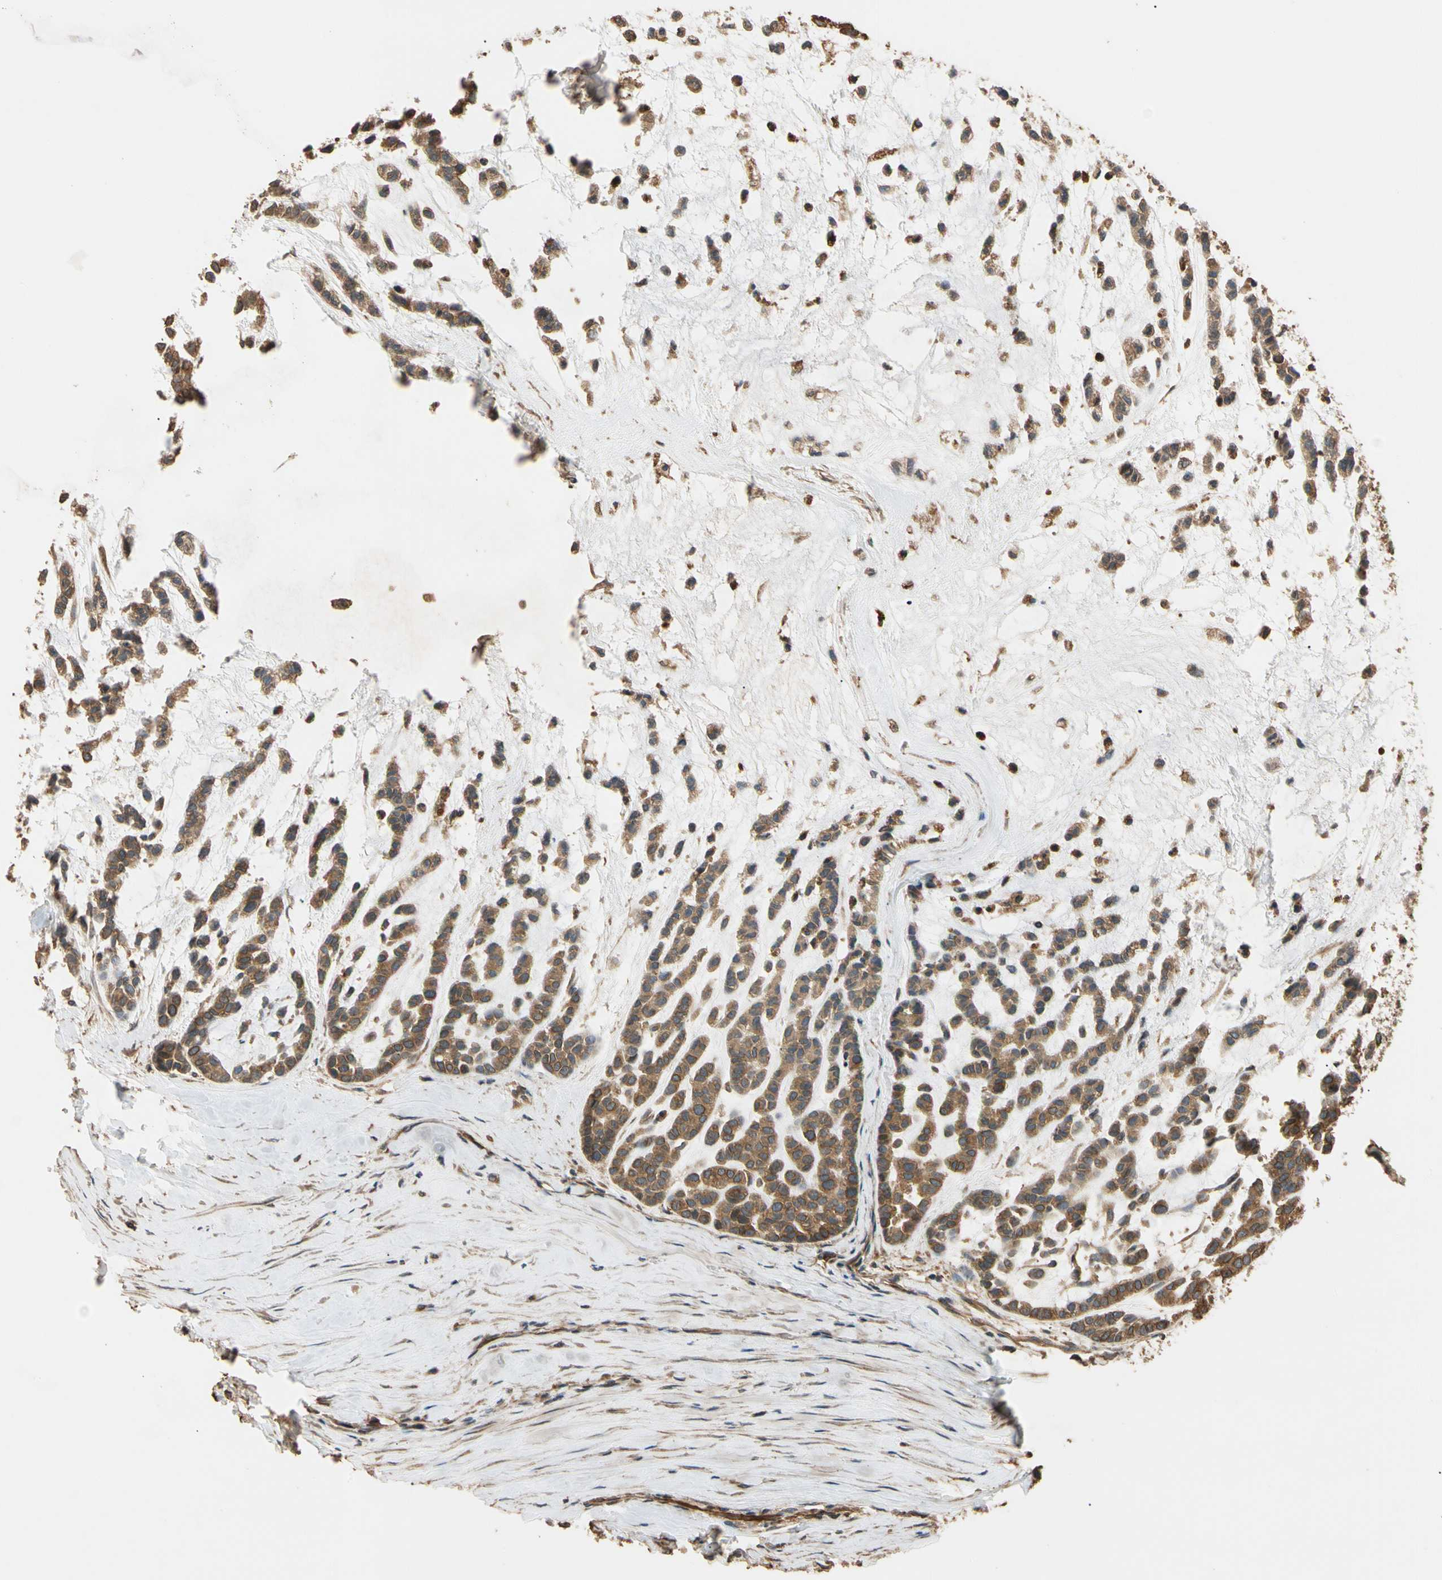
{"staining": {"intensity": "moderate", "quantity": ">75%", "location": "cytoplasmic/membranous"}, "tissue": "head and neck cancer", "cell_type": "Tumor cells", "image_type": "cancer", "snomed": [{"axis": "morphology", "description": "Adenocarcinoma, NOS"}, {"axis": "morphology", "description": "Adenoma, NOS"}, {"axis": "topography", "description": "Head-Neck"}], "caption": "A medium amount of moderate cytoplasmic/membranous staining is seen in approximately >75% of tumor cells in adenoma (head and neck) tissue.", "gene": "MGRN1", "patient": {"sex": "female", "age": 55}}